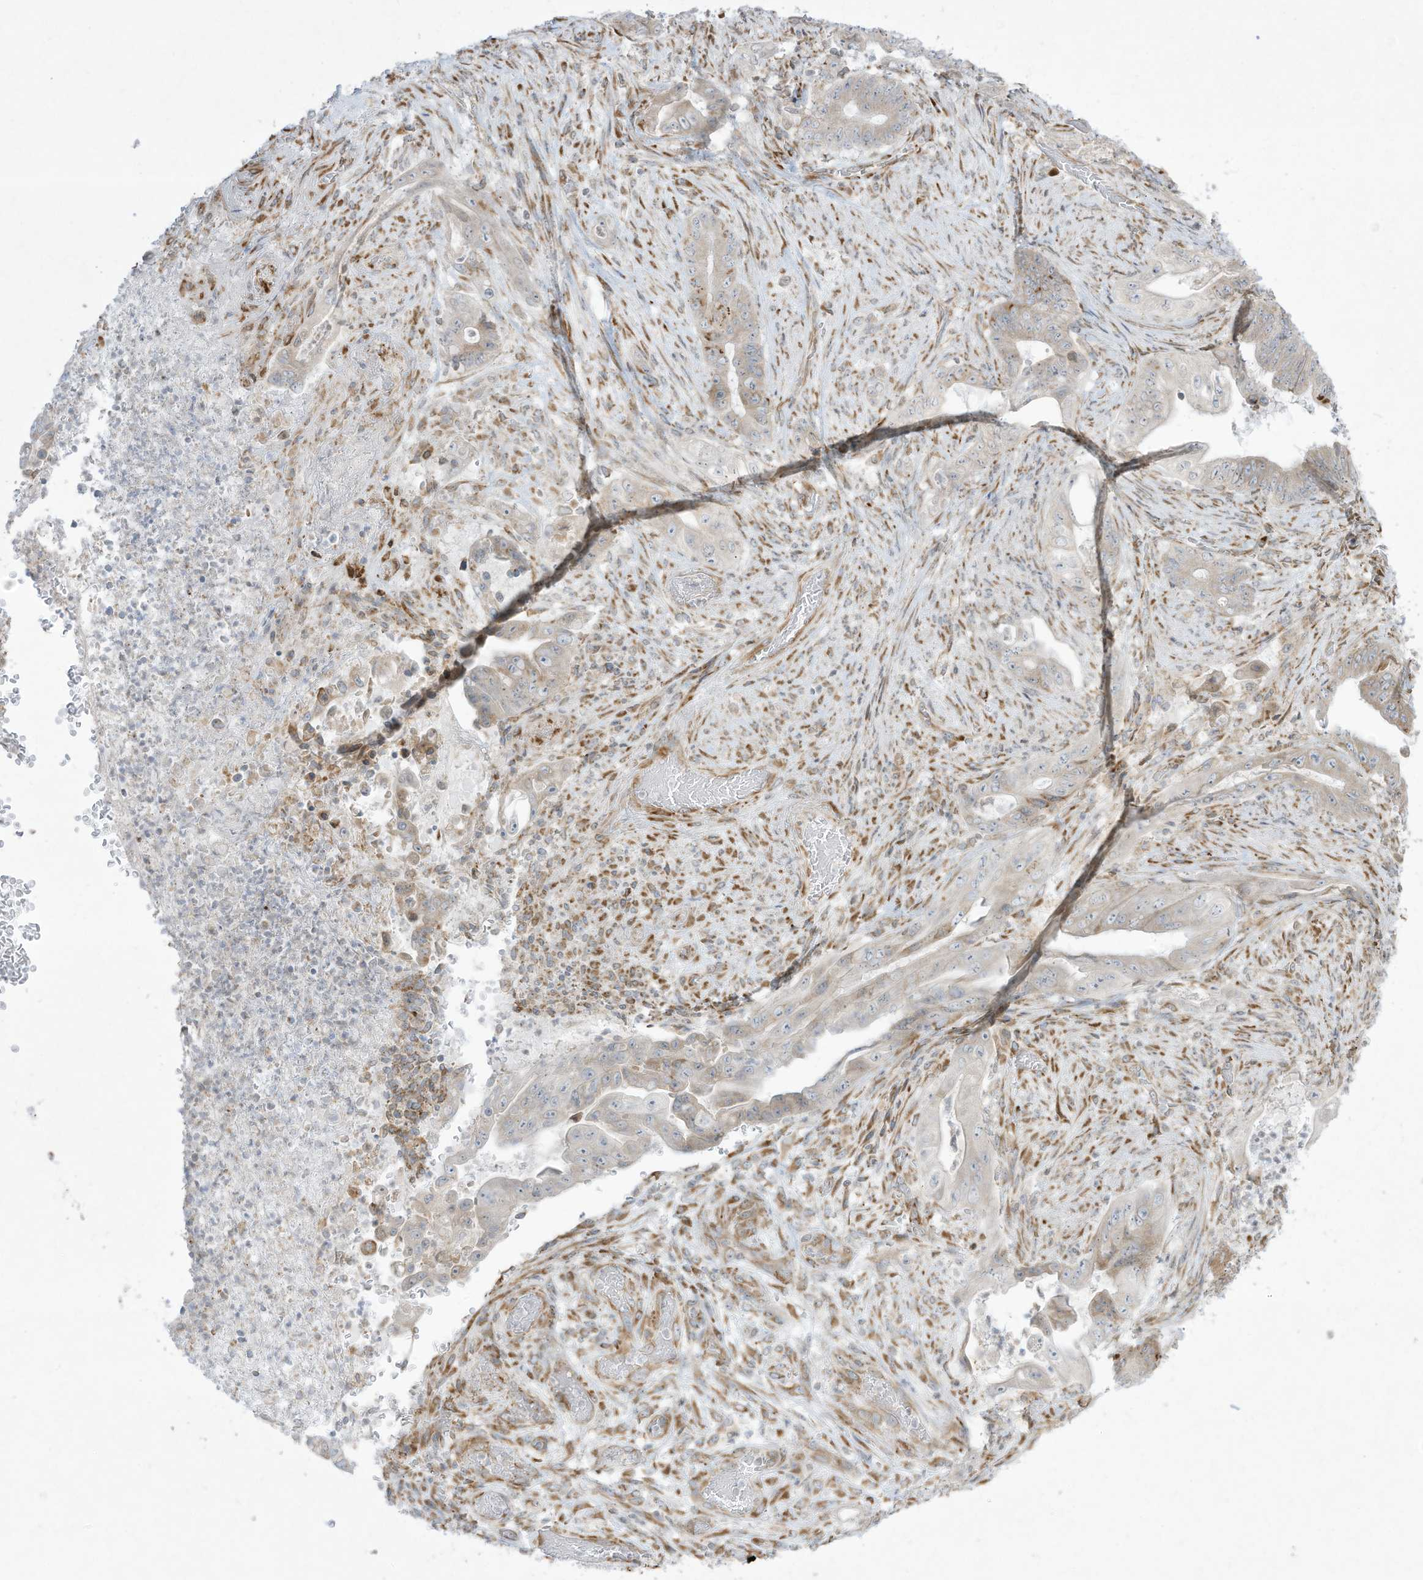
{"staining": {"intensity": "negative", "quantity": "none", "location": "none"}, "tissue": "stomach cancer", "cell_type": "Tumor cells", "image_type": "cancer", "snomed": [{"axis": "morphology", "description": "Adenocarcinoma, NOS"}, {"axis": "topography", "description": "Stomach"}], "caption": "Immunohistochemical staining of stomach adenocarcinoma reveals no significant expression in tumor cells.", "gene": "PTK6", "patient": {"sex": "female", "age": 73}}